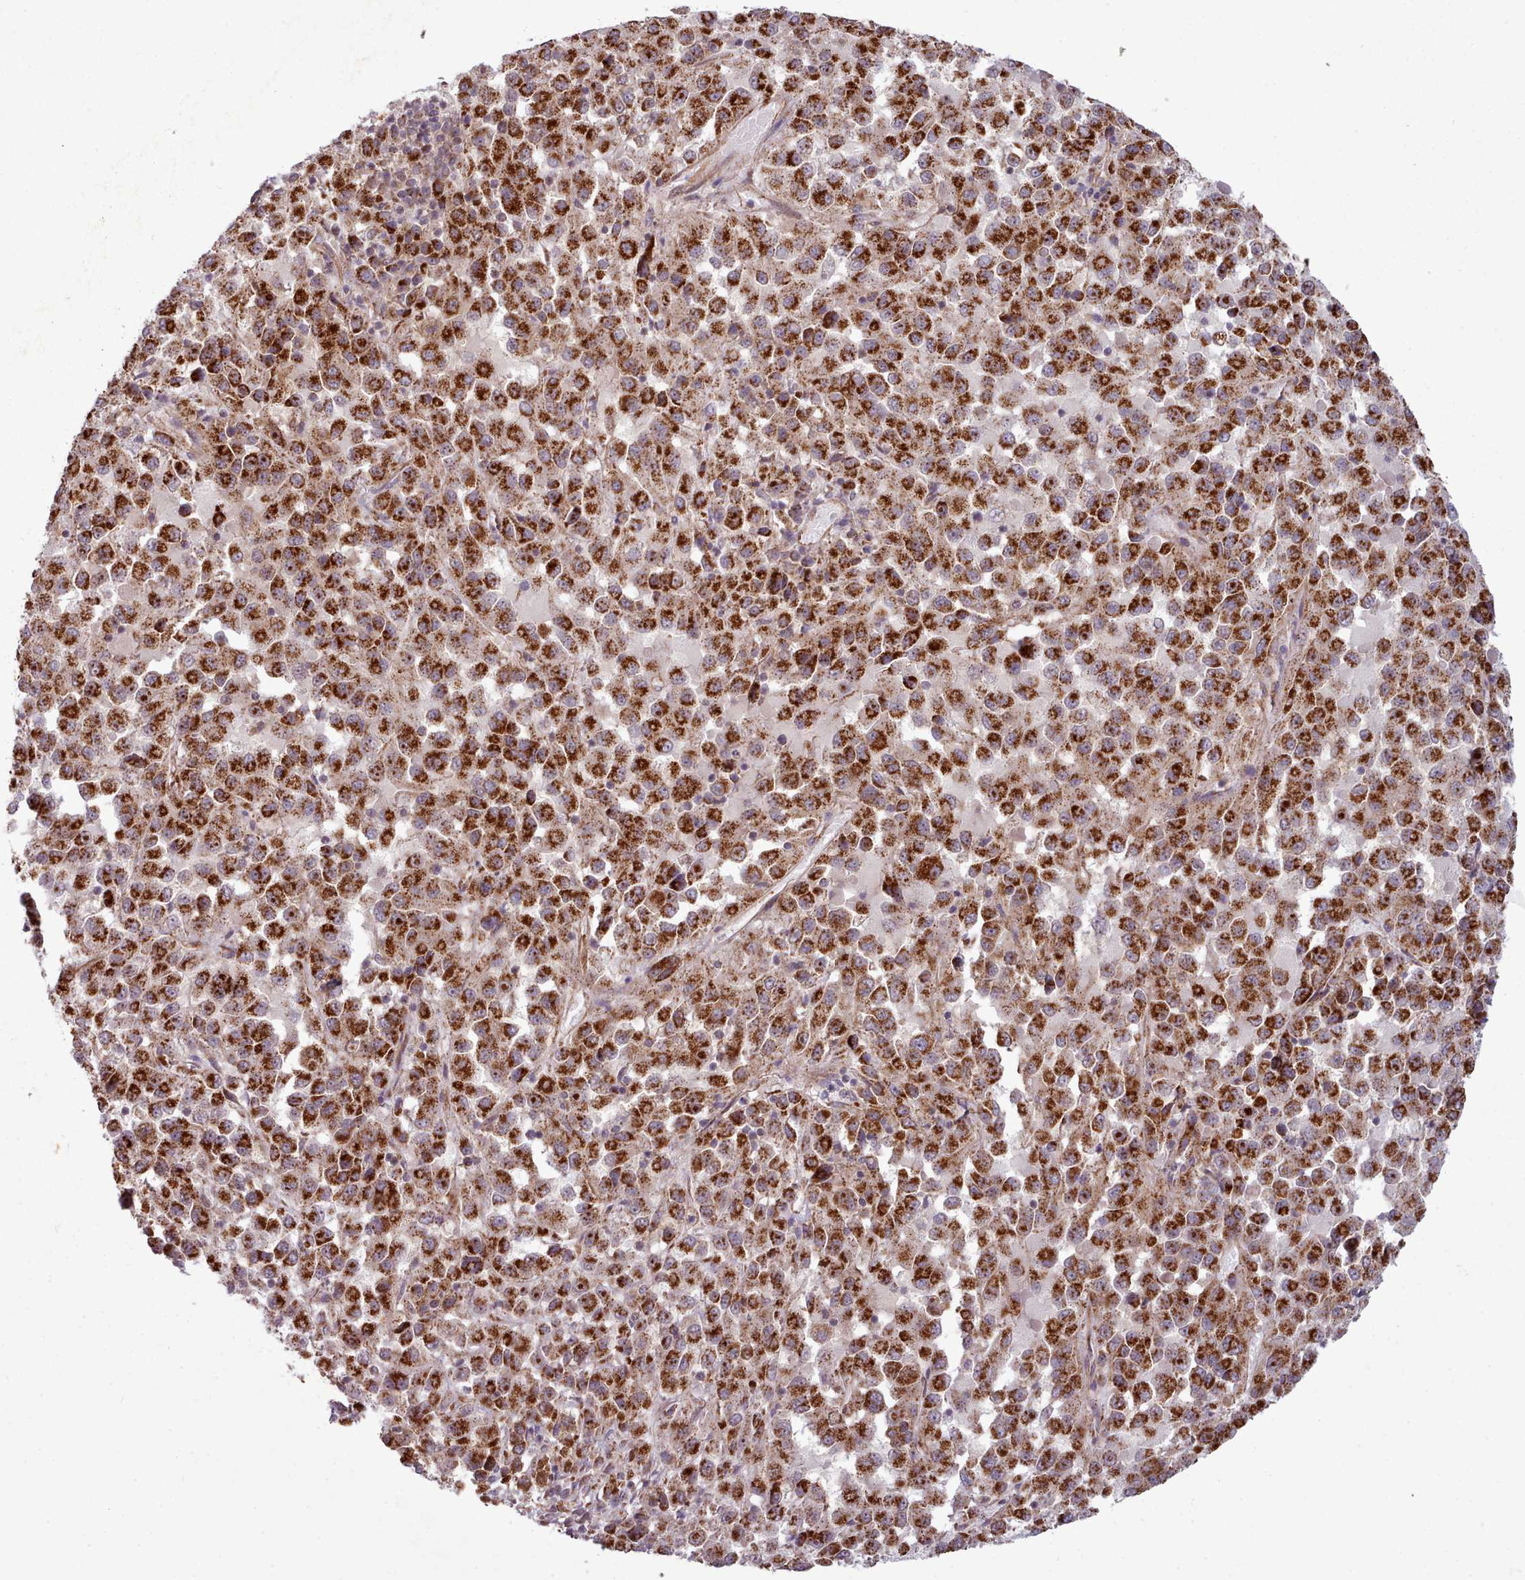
{"staining": {"intensity": "strong", "quantity": ">75%", "location": "cytoplasmic/membranous"}, "tissue": "melanoma", "cell_type": "Tumor cells", "image_type": "cancer", "snomed": [{"axis": "morphology", "description": "Malignant melanoma, Metastatic site"}, {"axis": "topography", "description": "Lung"}], "caption": "High-magnification brightfield microscopy of melanoma stained with DAB (brown) and counterstained with hematoxylin (blue). tumor cells exhibit strong cytoplasmic/membranous expression is identified in about>75% of cells.", "gene": "MRPL46", "patient": {"sex": "male", "age": 64}}